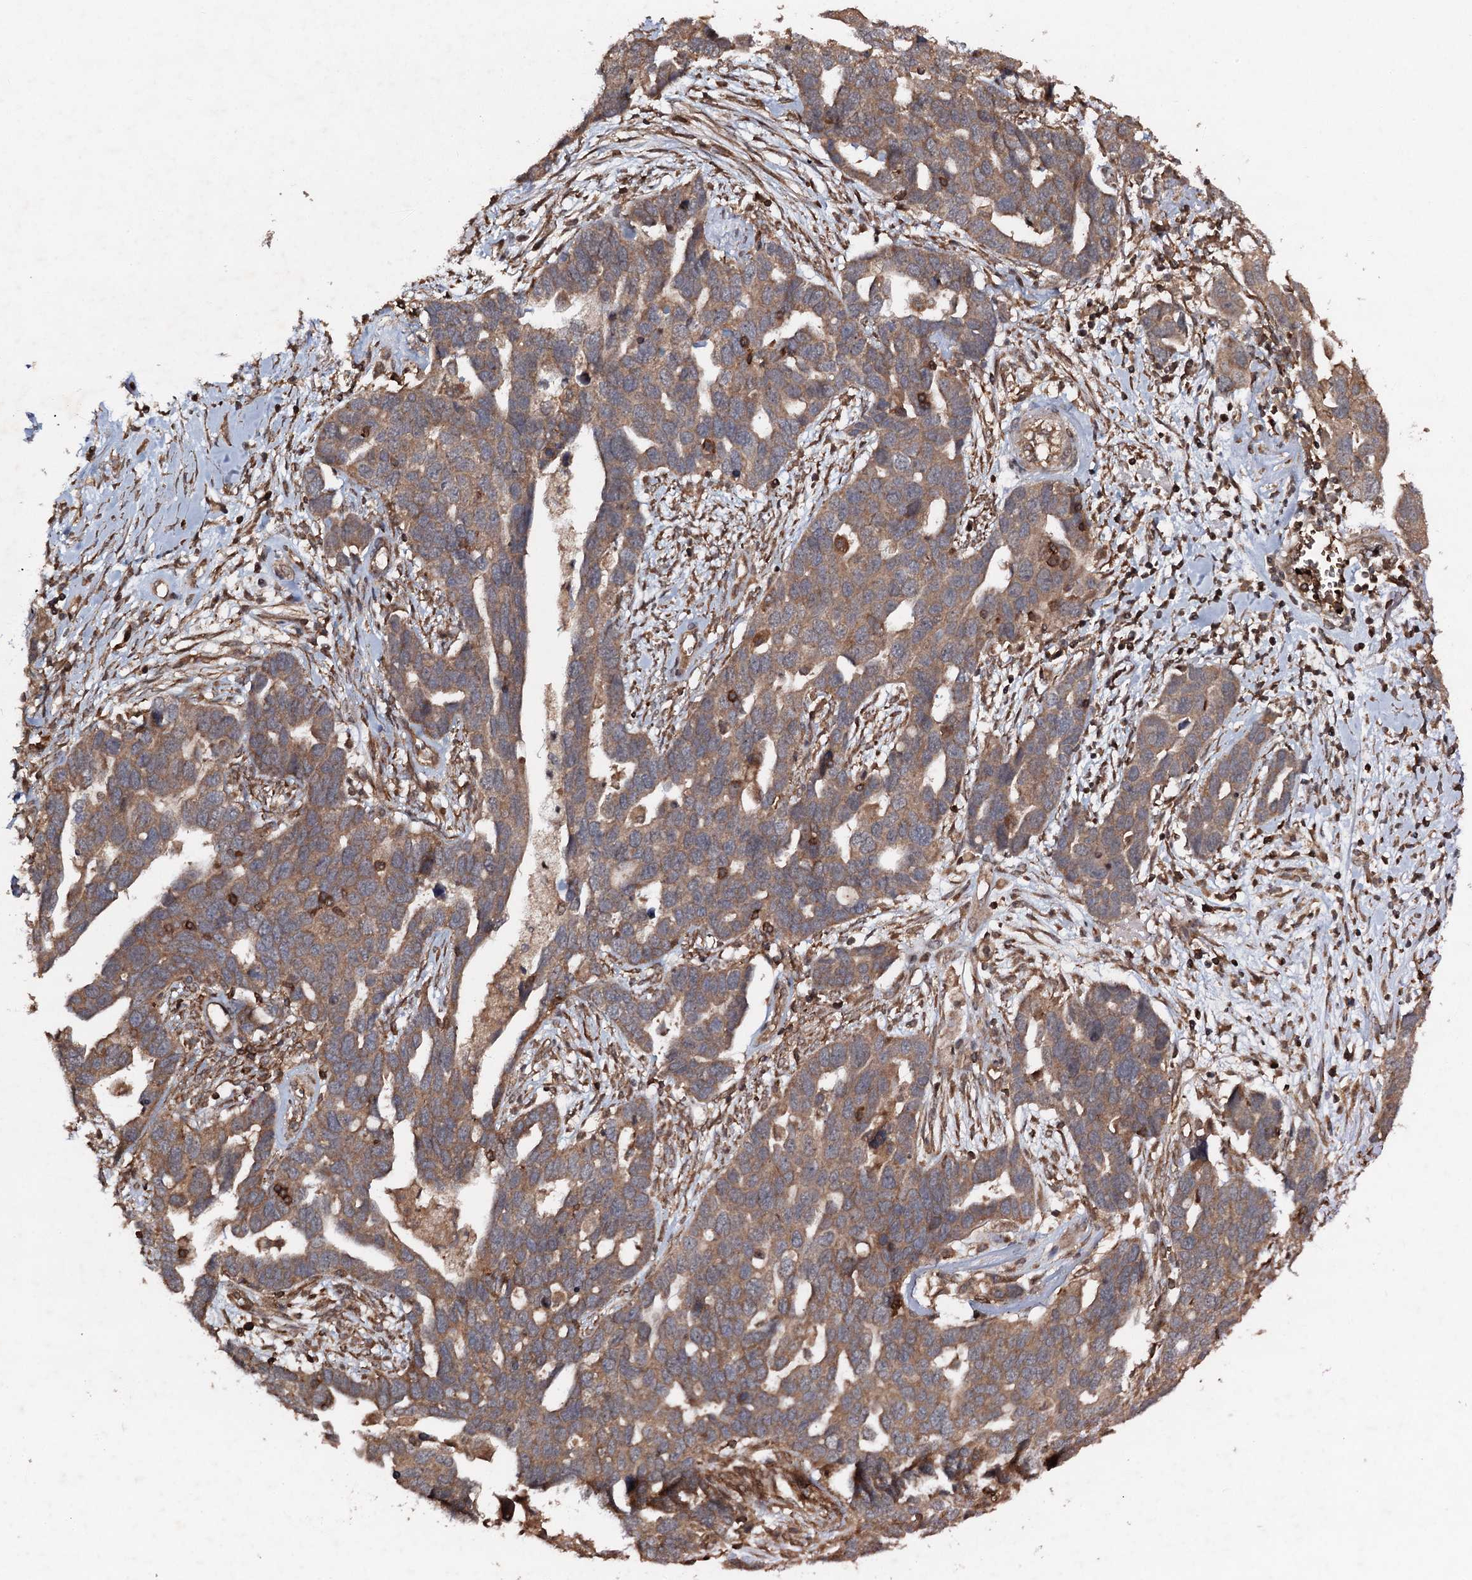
{"staining": {"intensity": "moderate", "quantity": ">75%", "location": "cytoplasmic/membranous"}, "tissue": "ovarian cancer", "cell_type": "Tumor cells", "image_type": "cancer", "snomed": [{"axis": "morphology", "description": "Cystadenocarcinoma, serous, NOS"}, {"axis": "topography", "description": "Ovary"}], "caption": "Immunohistochemistry (IHC) (DAB) staining of human serous cystadenocarcinoma (ovarian) exhibits moderate cytoplasmic/membranous protein positivity in about >75% of tumor cells.", "gene": "ADGRG3", "patient": {"sex": "female", "age": 54}}